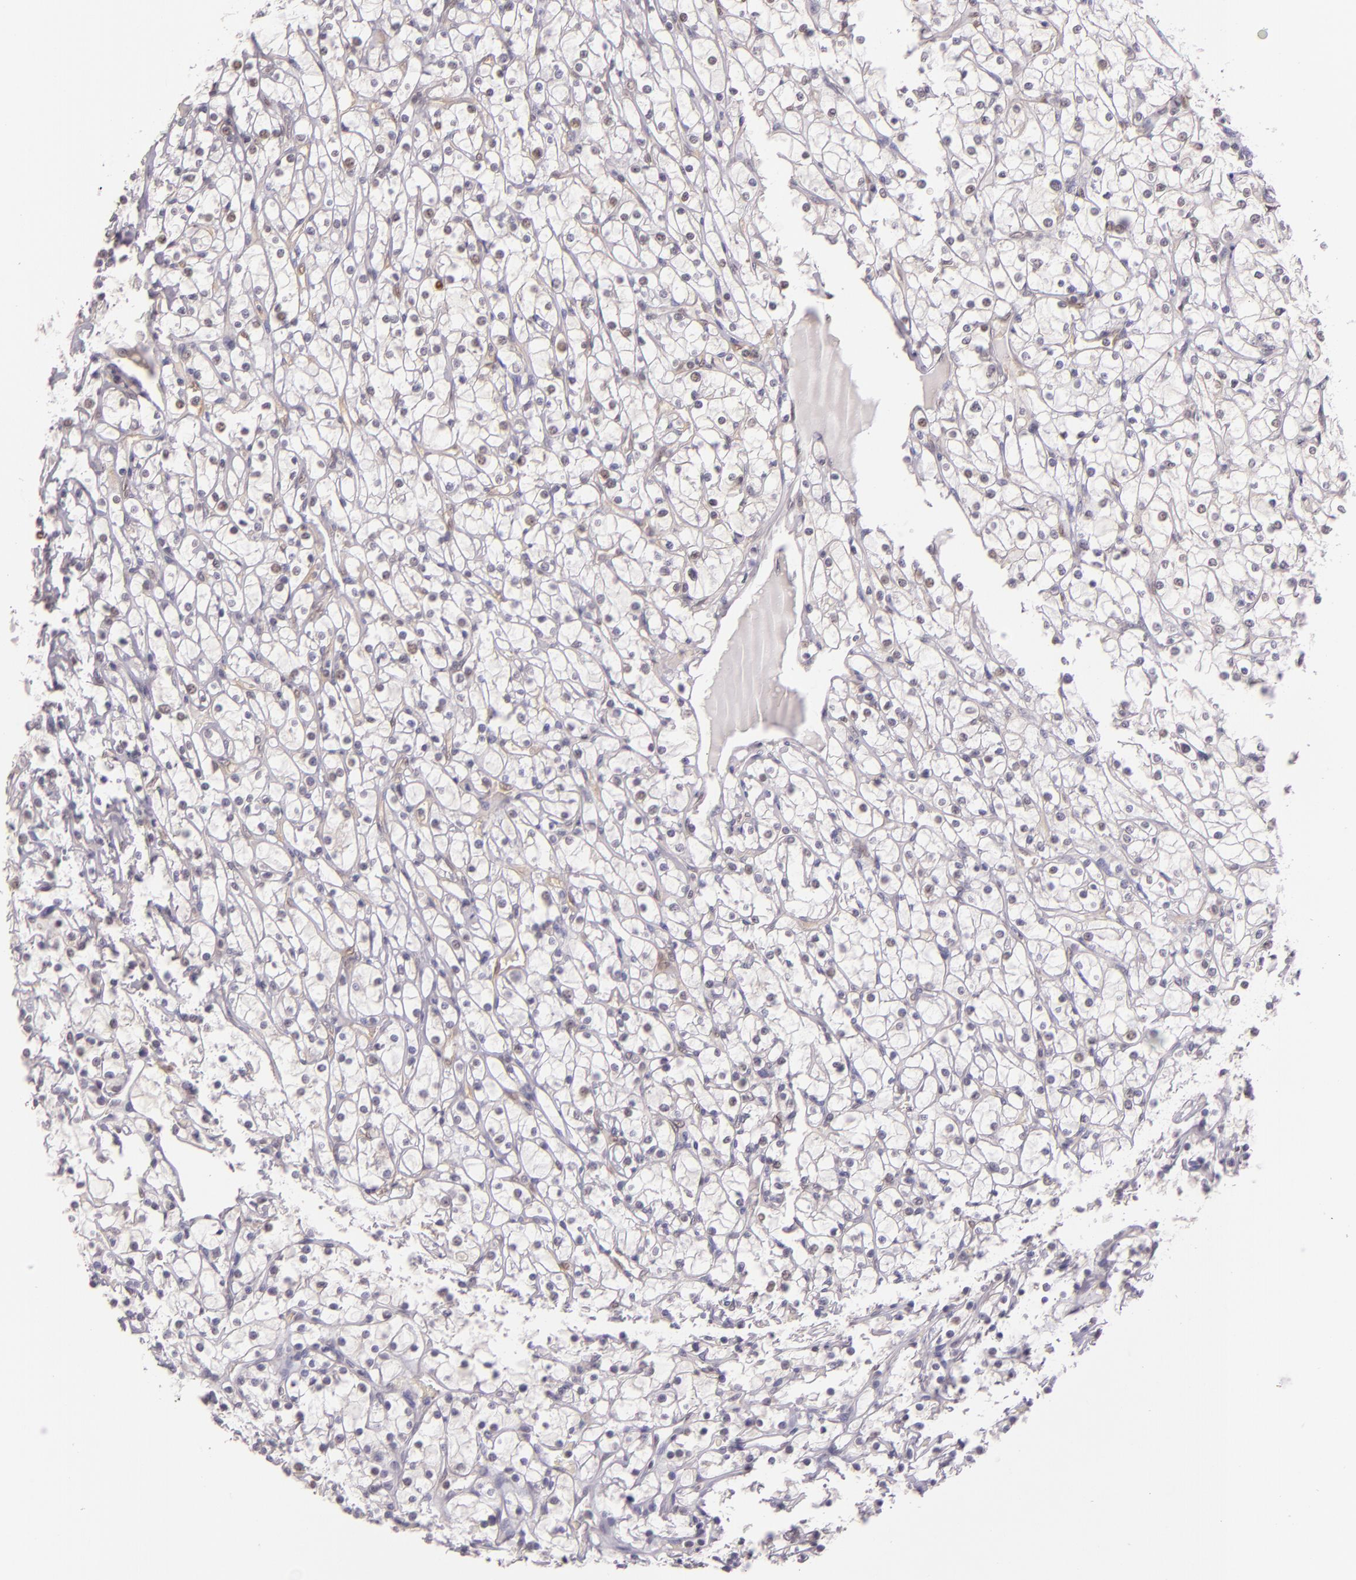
{"staining": {"intensity": "weak", "quantity": "<25%", "location": "nuclear"}, "tissue": "renal cancer", "cell_type": "Tumor cells", "image_type": "cancer", "snomed": [{"axis": "morphology", "description": "Adenocarcinoma, NOS"}, {"axis": "topography", "description": "Kidney"}], "caption": "IHC of human renal cancer displays no expression in tumor cells. (DAB (3,3'-diaminobenzidine) immunohistochemistry visualized using brightfield microscopy, high magnification).", "gene": "HSPA8", "patient": {"sex": "female", "age": 73}}